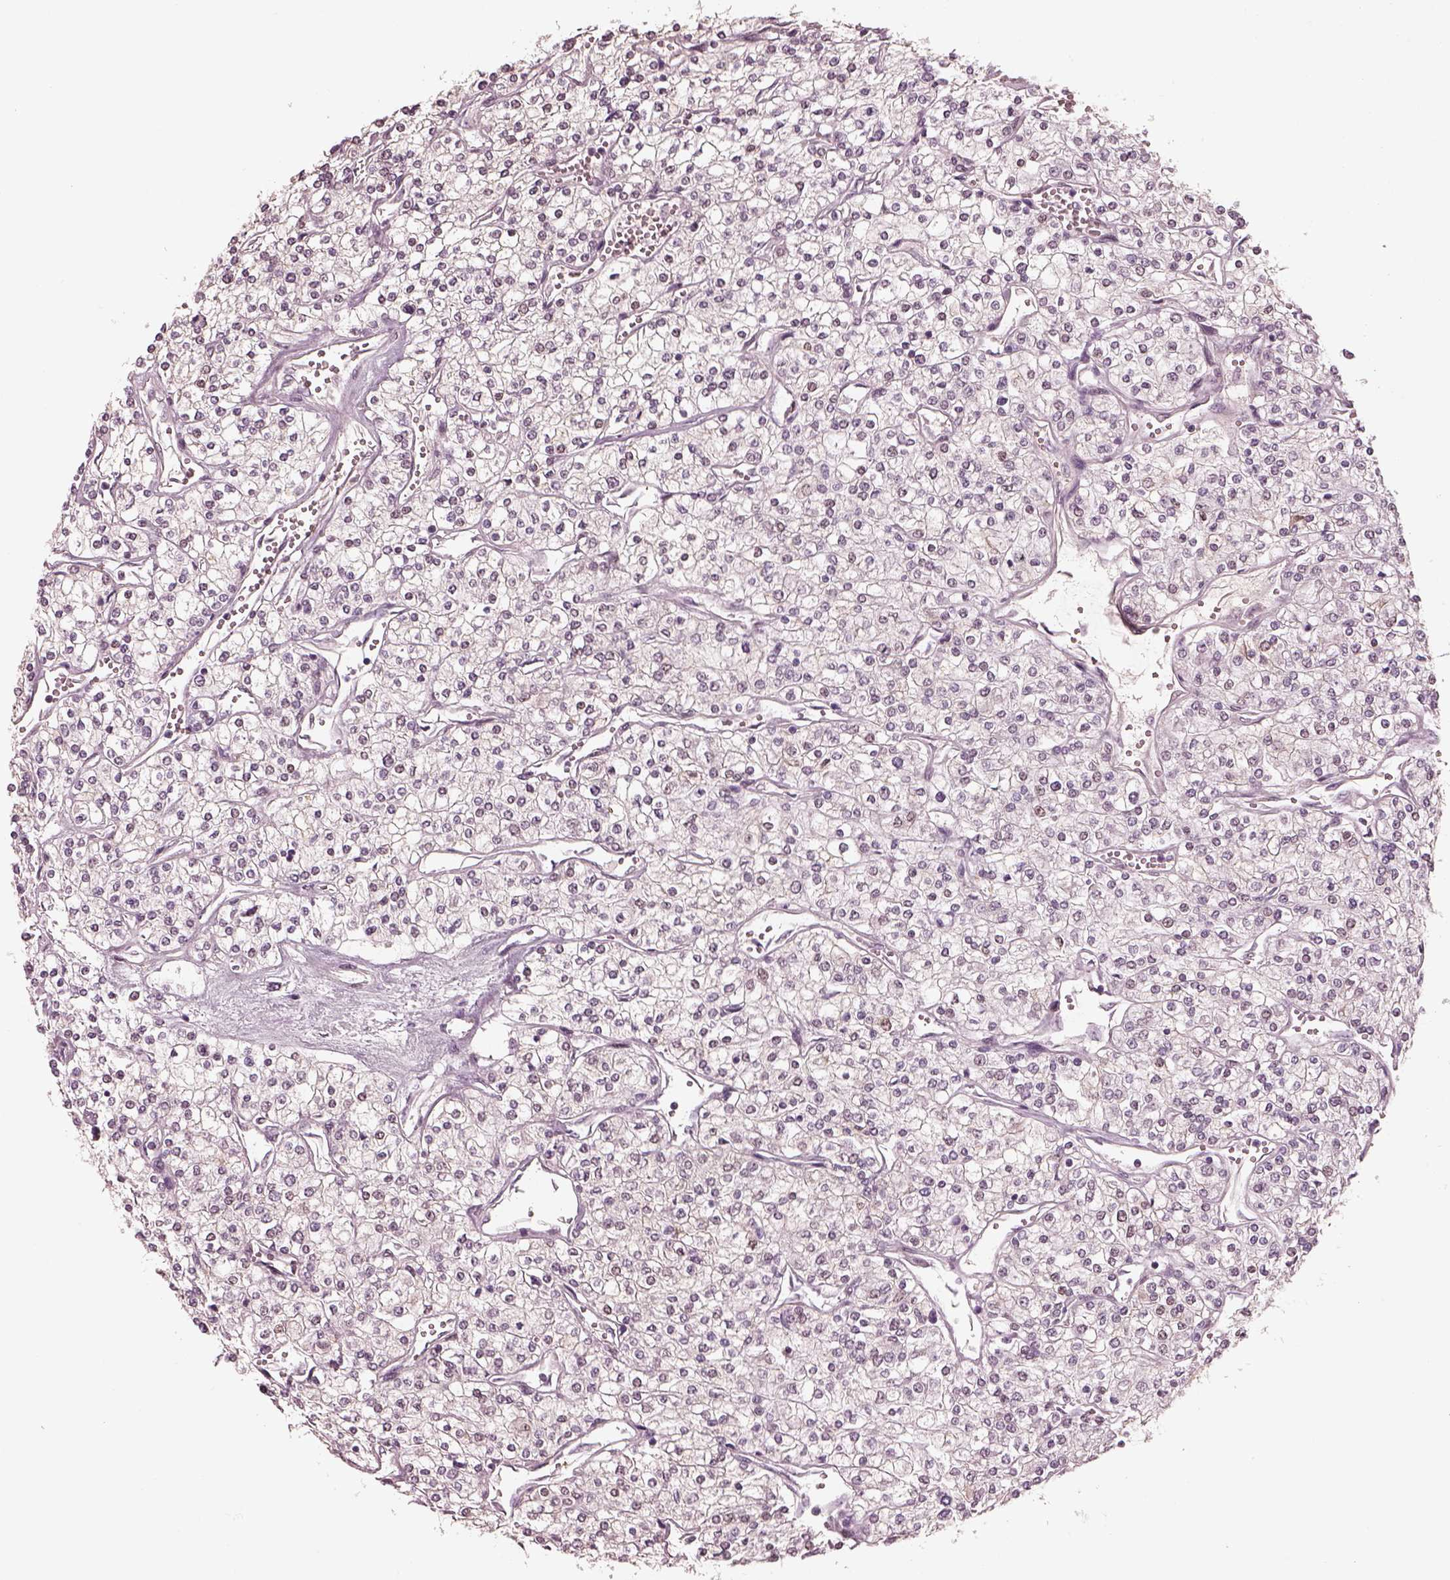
{"staining": {"intensity": "negative", "quantity": "none", "location": "none"}, "tissue": "renal cancer", "cell_type": "Tumor cells", "image_type": "cancer", "snomed": [{"axis": "morphology", "description": "Adenocarcinoma, NOS"}, {"axis": "topography", "description": "Kidney"}], "caption": "The micrograph exhibits no significant staining in tumor cells of renal adenocarcinoma.", "gene": "EGR4", "patient": {"sex": "male", "age": 80}}